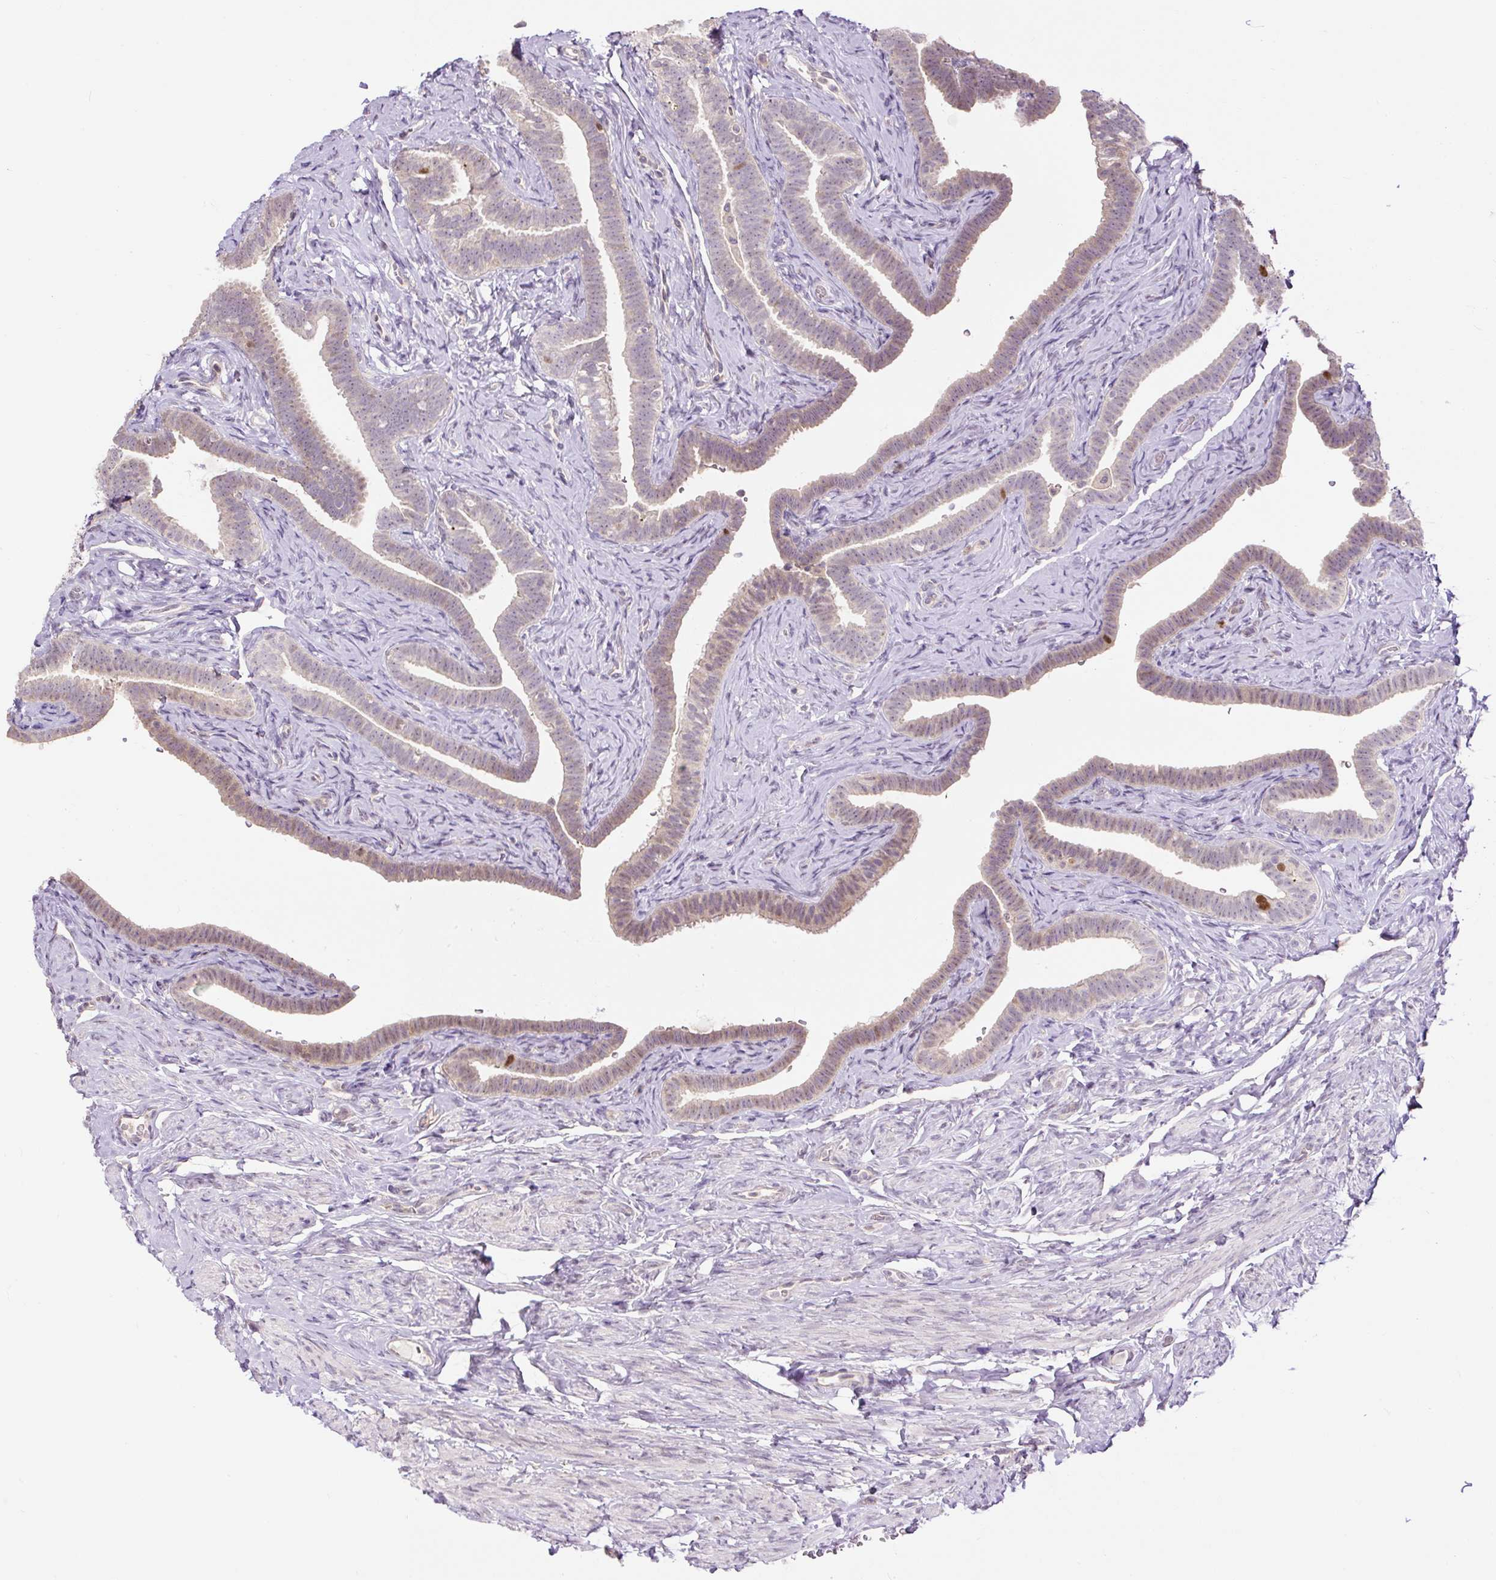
{"staining": {"intensity": "weak", "quantity": "25%-75%", "location": "nuclear"}, "tissue": "fallopian tube", "cell_type": "Glandular cells", "image_type": "normal", "snomed": [{"axis": "morphology", "description": "Normal tissue, NOS"}, {"axis": "topography", "description": "Fallopian tube"}], "caption": "Immunohistochemistry staining of benign fallopian tube, which demonstrates low levels of weak nuclear staining in about 25%-75% of glandular cells indicating weak nuclear protein positivity. The staining was performed using DAB (3,3'-diaminobenzidine) (brown) for protein detection and nuclei were counterstained in hematoxylin (blue).", "gene": "RACGAP1", "patient": {"sex": "female", "age": 69}}